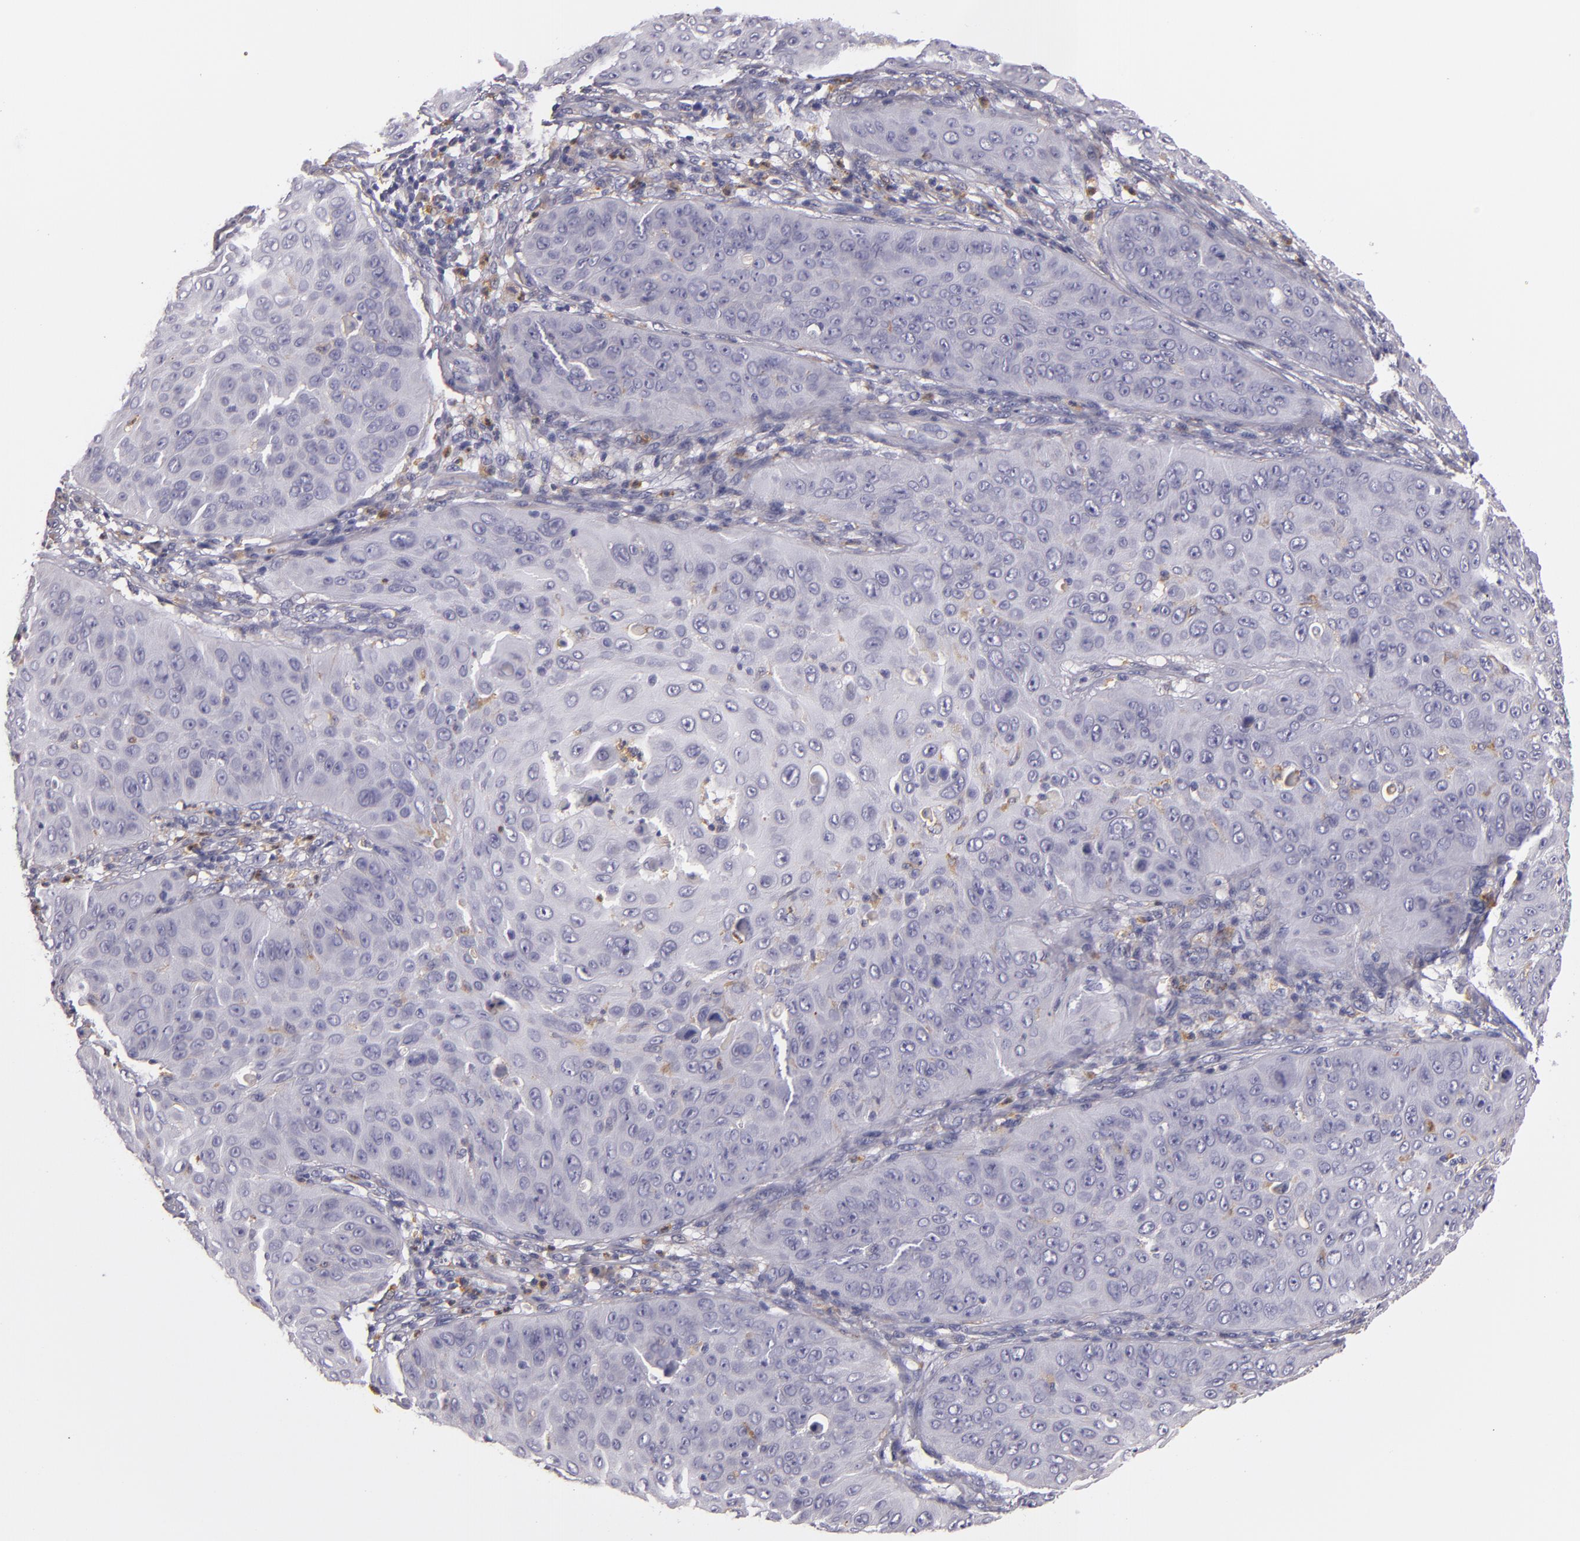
{"staining": {"intensity": "negative", "quantity": "none", "location": "none"}, "tissue": "skin cancer", "cell_type": "Tumor cells", "image_type": "cancer", "snomed": [{"axis": "morphology", "description": "Squamous cell carcinoma, NOS"}, {"axis": "topography", "description": "Skin"}], "caption": "The immunohistochemistry (IHC) photomicrograph has no significant positivity in tumor cells of skin cancer (squamous cell carcinoma) tissue. (DAB (3,3'-diaminobenzidine) immunohistochemistry (IHC) with hematoxylin counter stain).", "gene": "TLR8", "patient": {"sex": "male", "age": 82}}